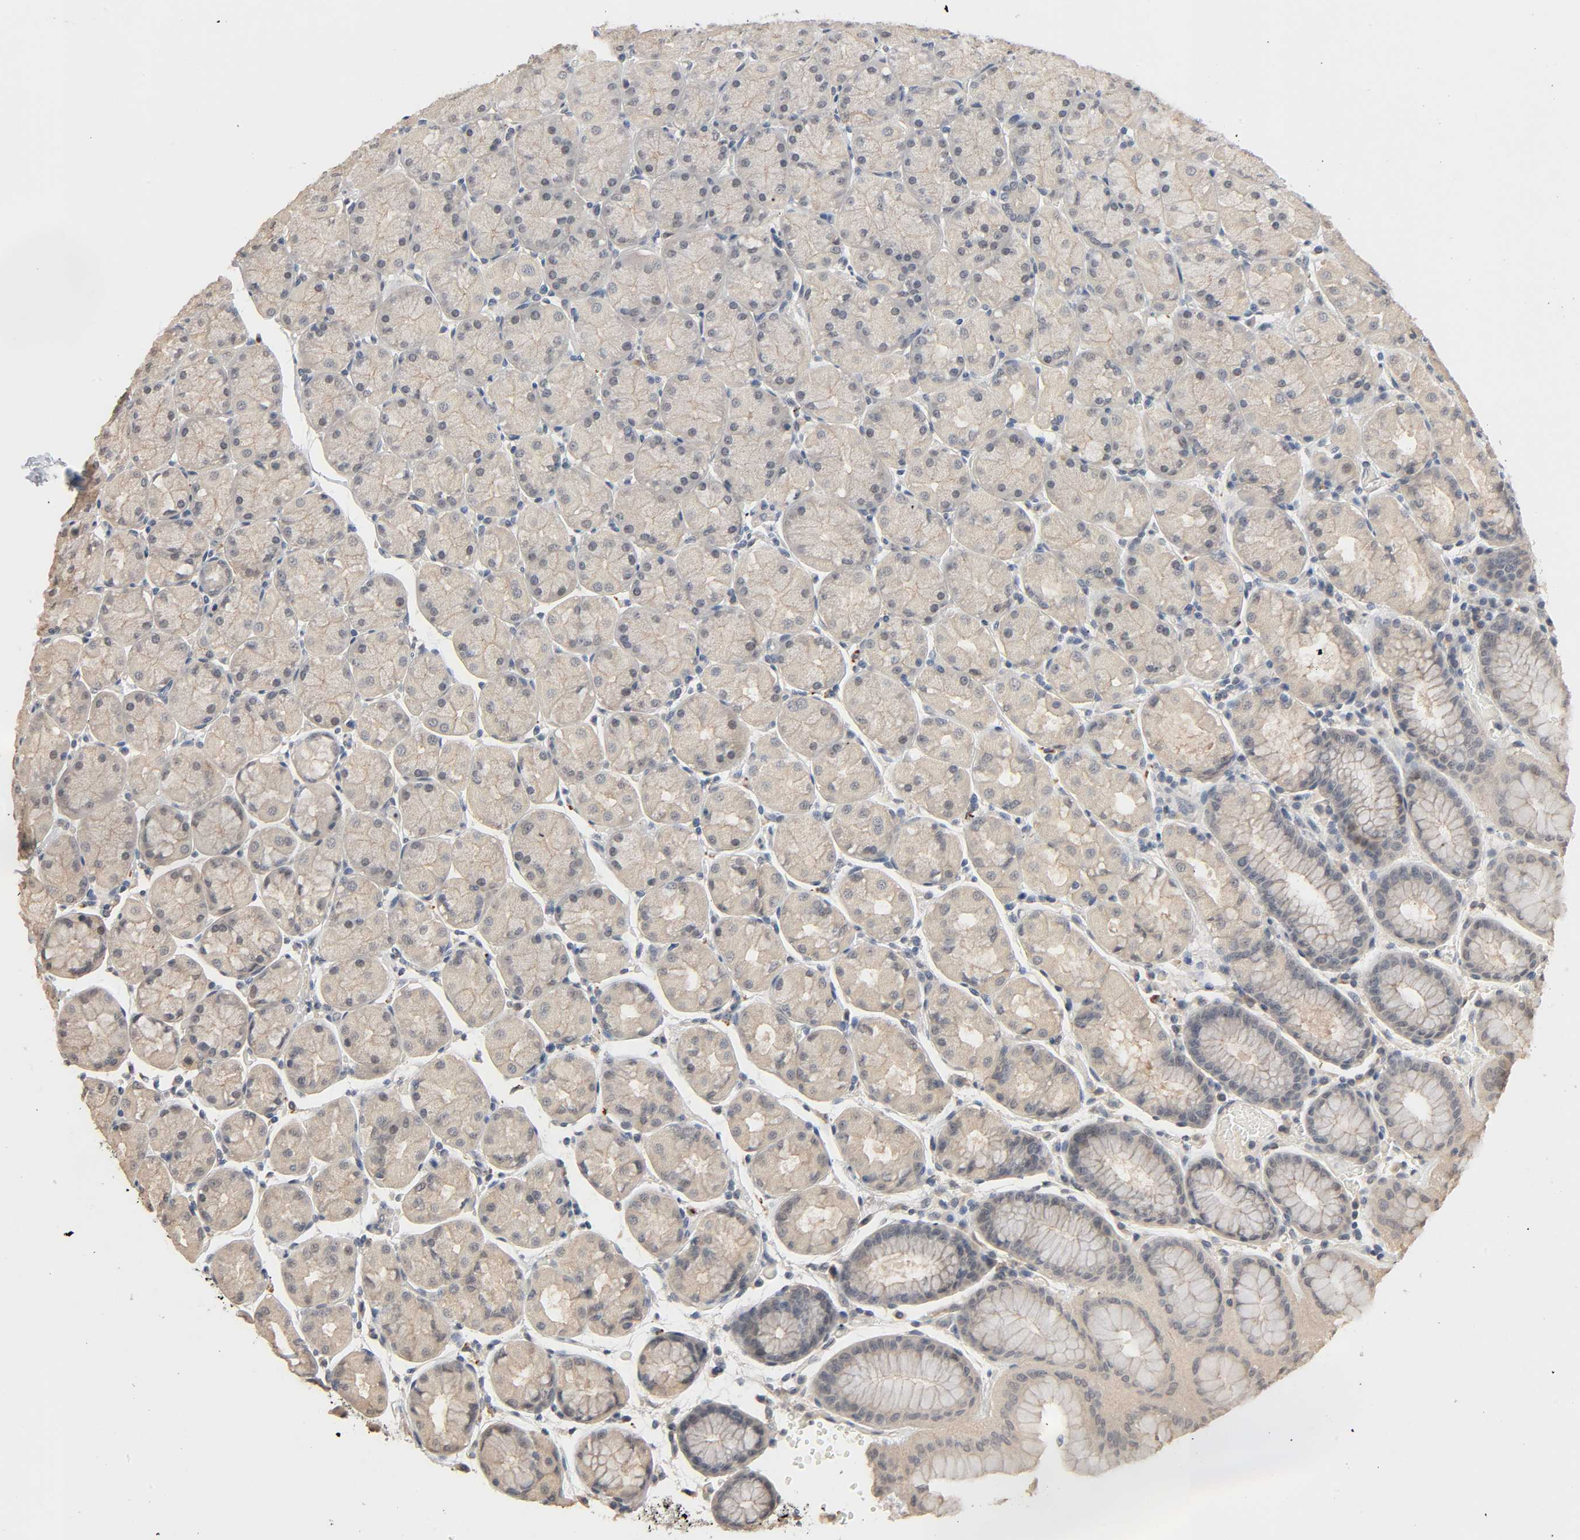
{"staining": {"intensity": "weak", "quantity": "25%-75%", "location": "cytoplasmic/membranous"}, "tissue": "stomach", "cell_type": "Glandular cells", "image_type": "normal", "snomed": [{"axis": "morphology", "description": "Normal tissue, NOS"}, {"axis": "topography", "description": "Stomach, upper"}, {"axis": "topography", "description": "Stomach"}], "caption": "This is an image of immunohistochemistry (IHC) staining of benign stomach, which shows weak expression in the cytoplasmic/membranous of glandular cells.", "gene": "MAGEA8", "patient": {"sex": "male", "age": 76}}